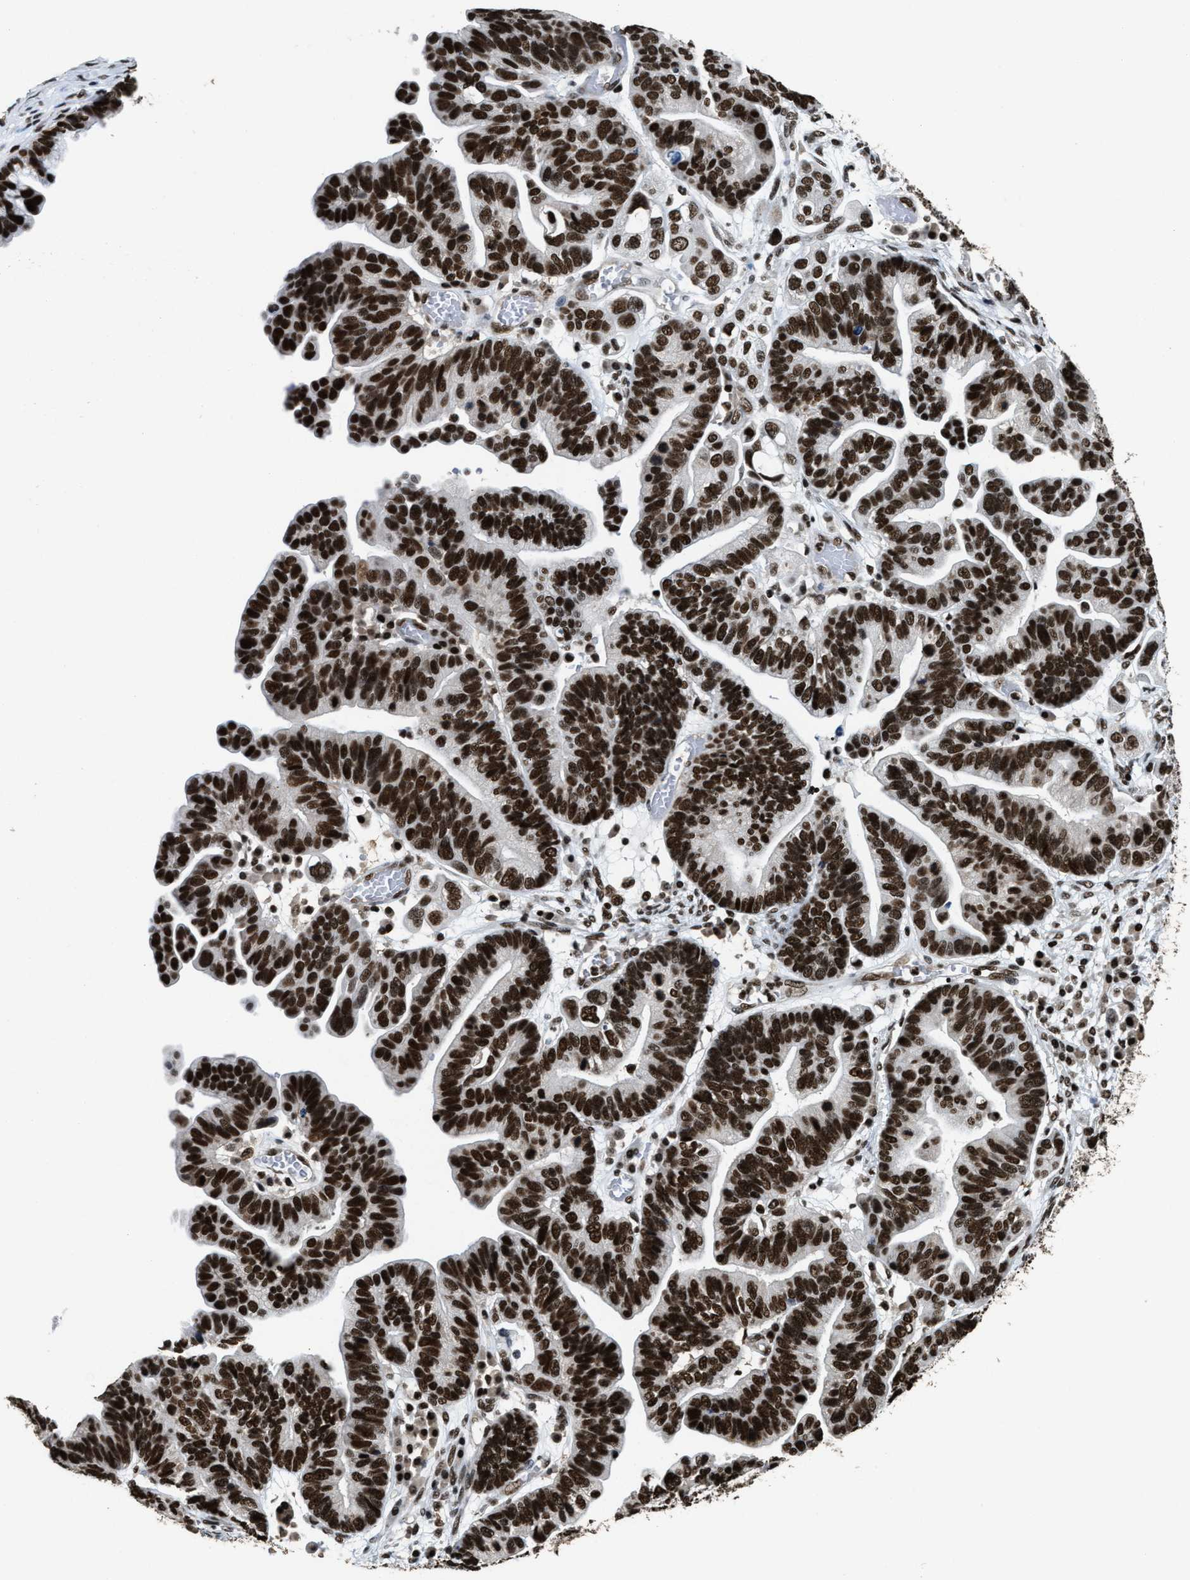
{"staining": {"intensity": "strong", "quantity": ">75%", "location": "nuclear"}, "tissue": "ovarian cancer", "cell_type": "Tumor cells", "image_type": "cancer", "snomed": [{"axis": "morphology", "description": "Cystadenocarcinoma, serous, NOS"}, {"axis": "topography", "description": "Ovary"}], "caption": "Tumor cells demonstrate strong nuclear staining in about >75% of cells in serous cystadenocarcinoma (ovarian).", "gene": "RAD21", "patient": {"sex": "female", "age": 56}}